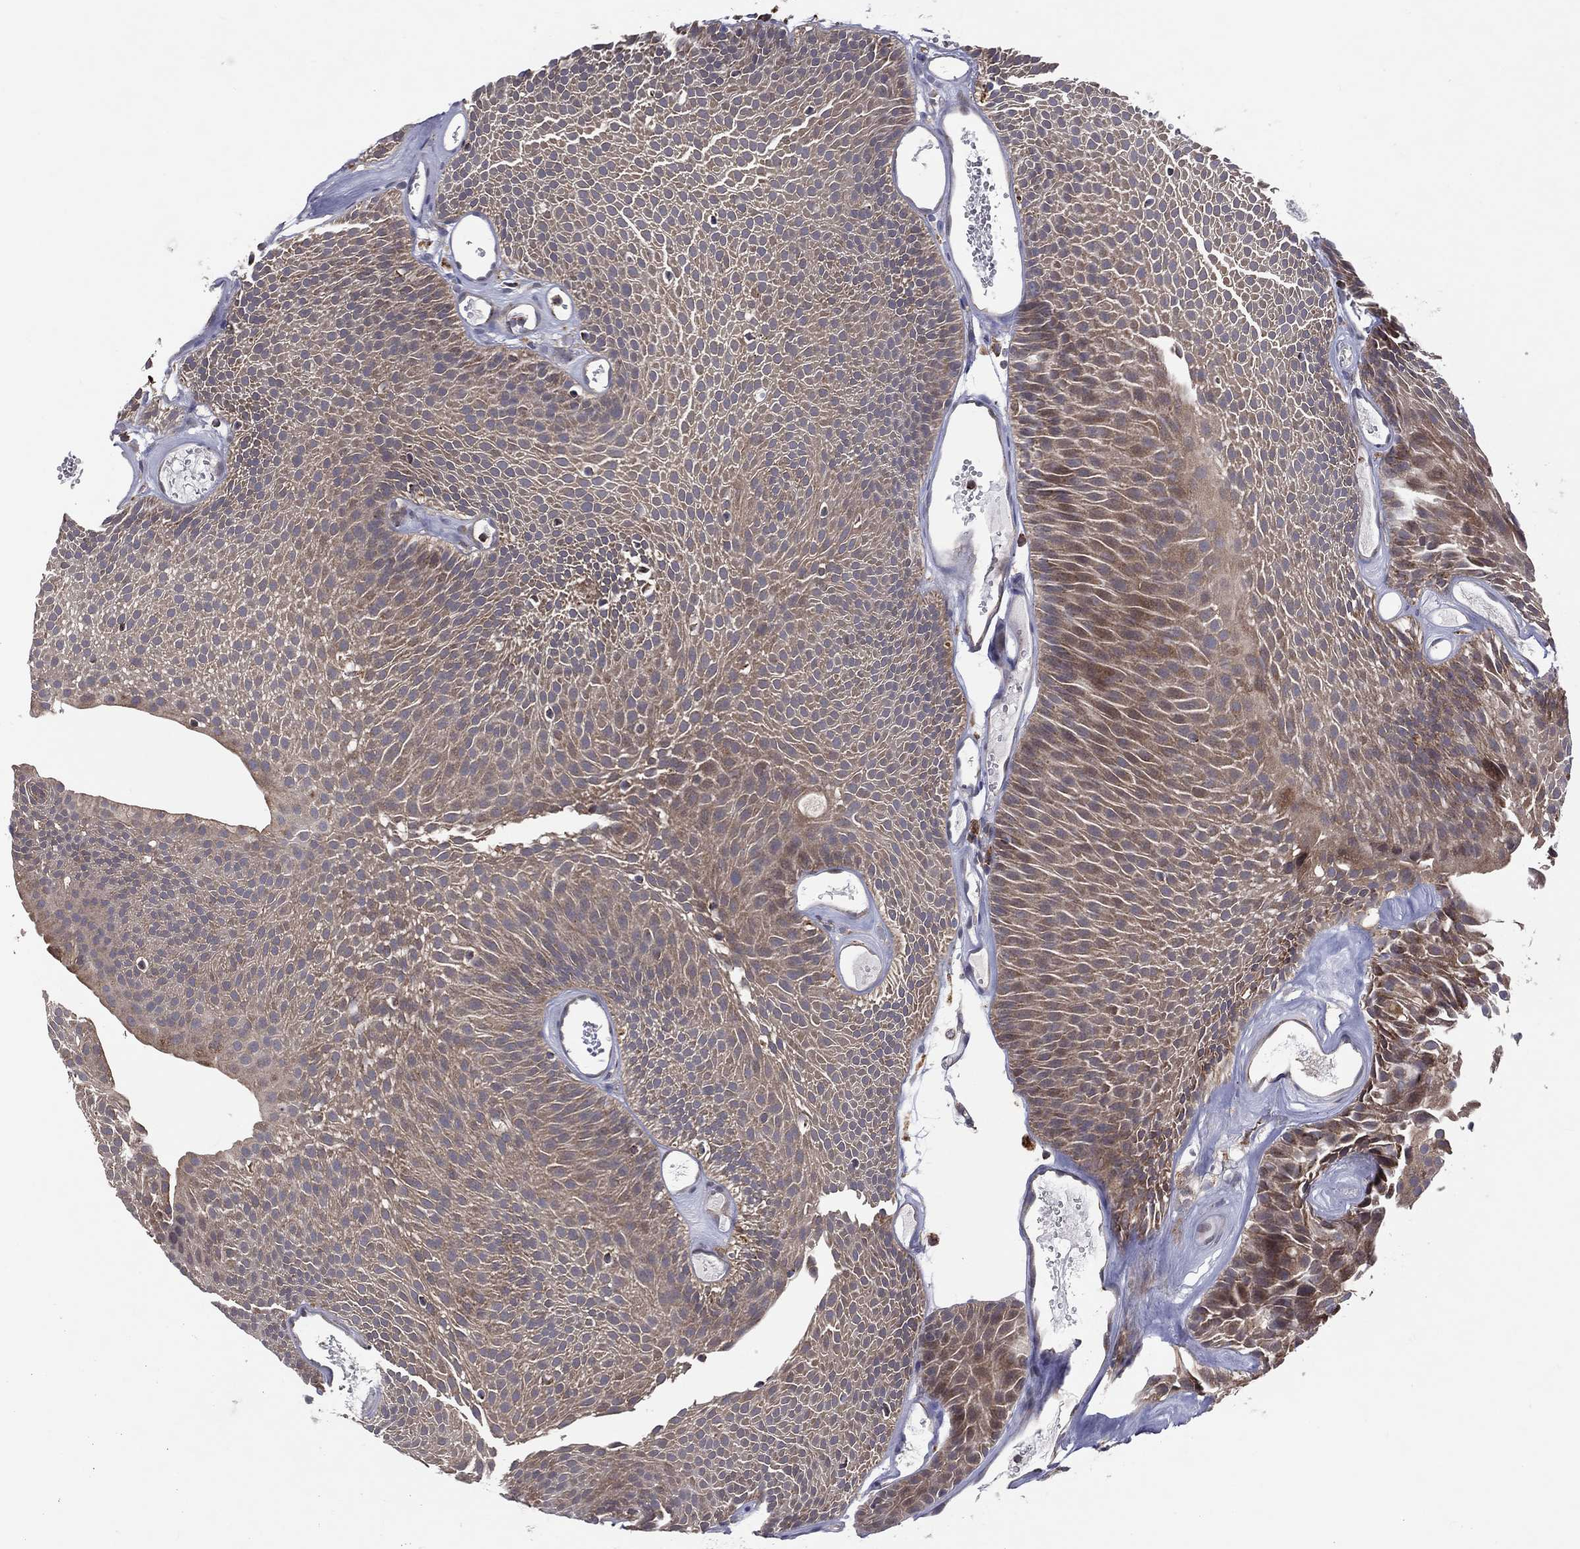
{"staining": {"intensity": "moderate", "quantity": "25%-75%", "location": "cytoplasmic/membranous"}, "tissue": "urothelial cancer", "cell_type": "Tumor cells", "image_type": "cancer", "snomed": [{"axis": "morphology", "description": "Urothelial carcinoma, Low grade"}, {"axis": "topography", "description": "Urinary bladder"}], "caption": "This histopathology image demonstrates immunohistochemistry (IHC) staining of human urothelial cancer, with medium moderate cytoplasmic/membranous staining in approximately 25%-75% of tumor cells.", "gene": "STARD3", "patient": {"sex": "male", "age": 52}}